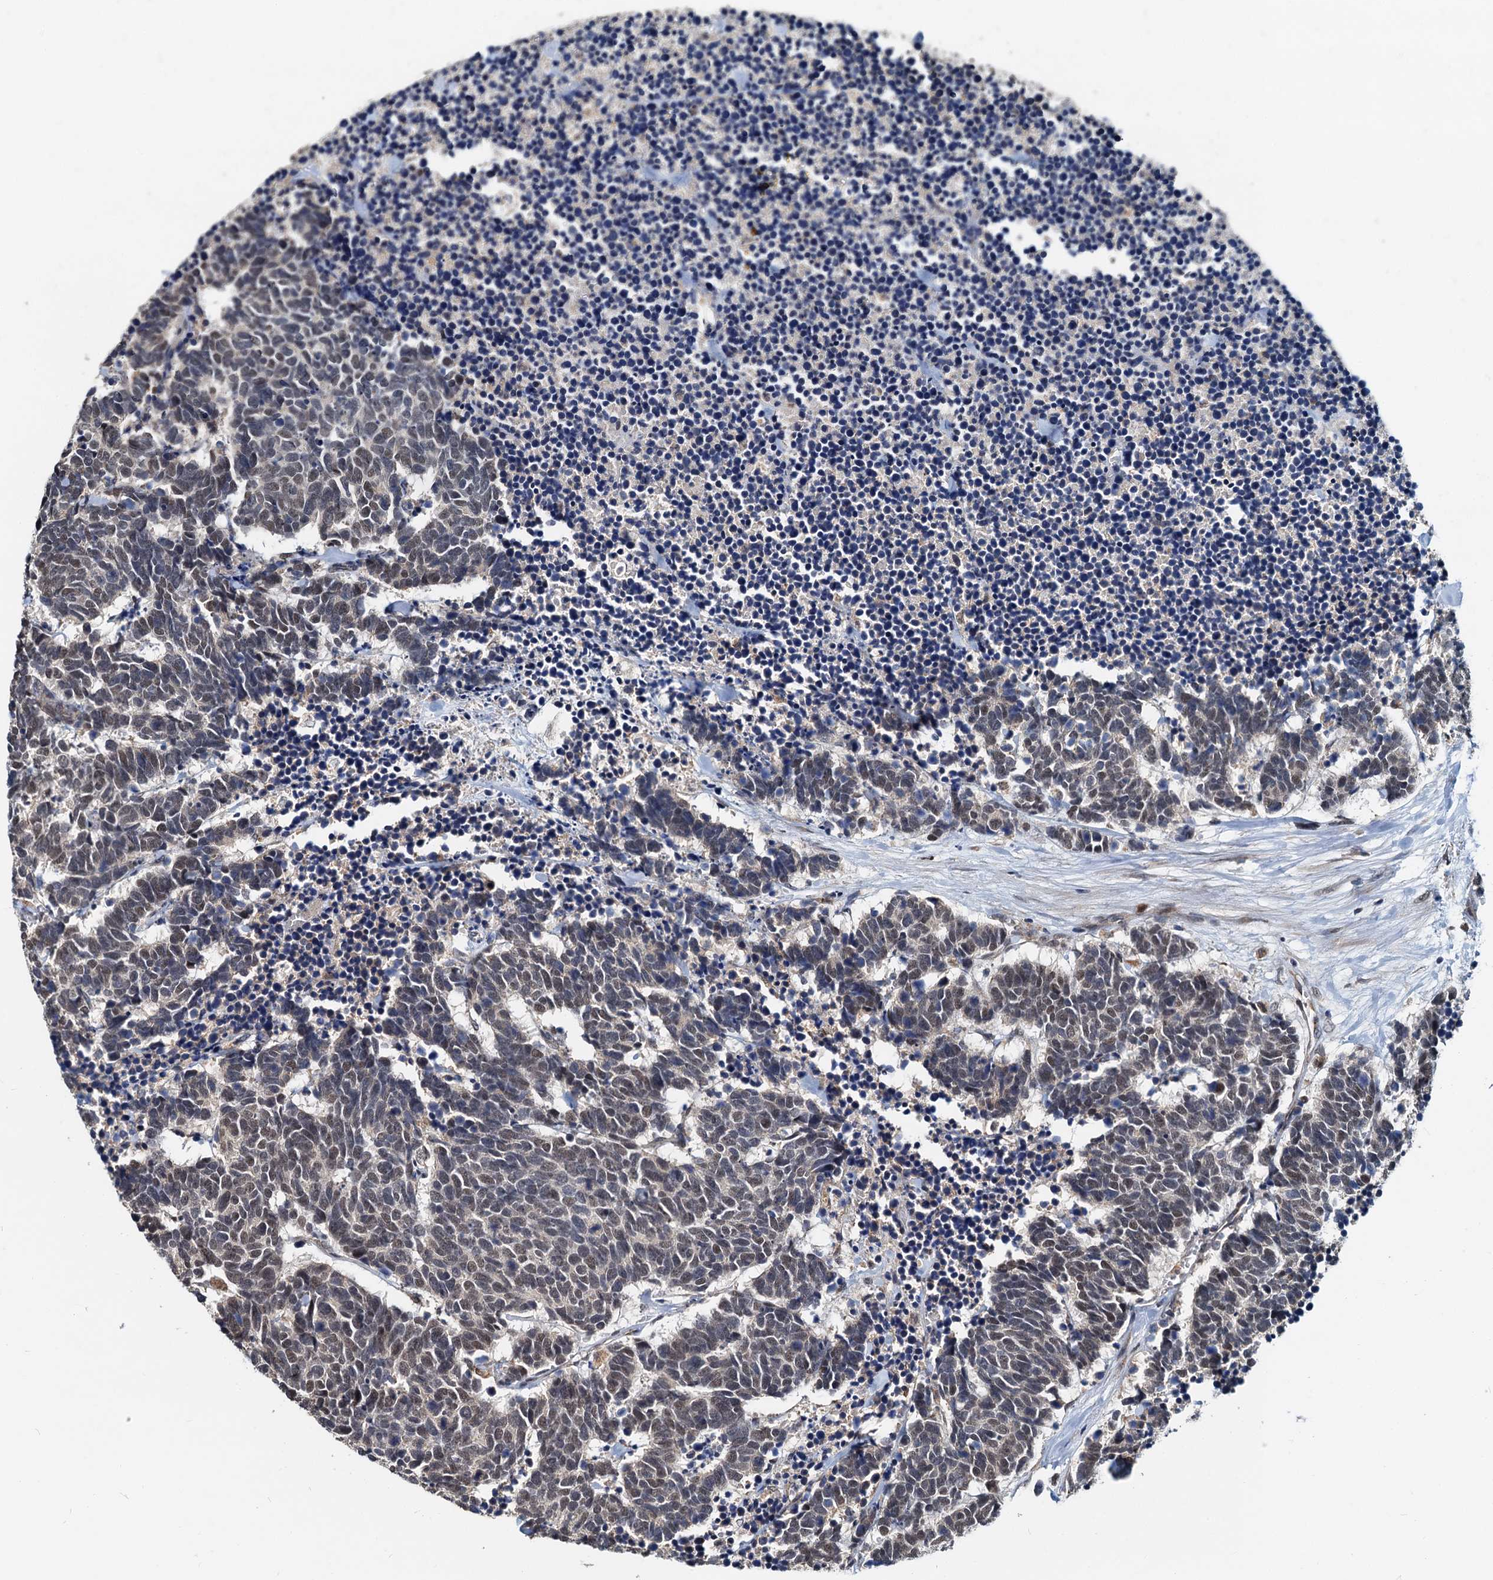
{"staining": {"intensity": "weak", "quantity": "25%-75%", "location": "cytoplasmic/membranous,nuclear"}, "tissue": "carcinoid", "cell_type": "Tumor cells", "image_type": "cancer", "snomed": [{"axis": "morphology", "description": "Carcinoma, NOS"}, {"axis": "morphology", "description": "Carcinoid, malignant, NOS"}, {"axis": "topography", "description": "Urinary bladder"}], "caption": "A histopathology image showing weak cytoplasmic/membranous and nuclear staining in approximately 25%-75% of tumor cells in carcinoid, as visualized by brown immunohistochemical staining.", "gene": "MCMBP", "patient": {"sex": "male", "age": 57}}